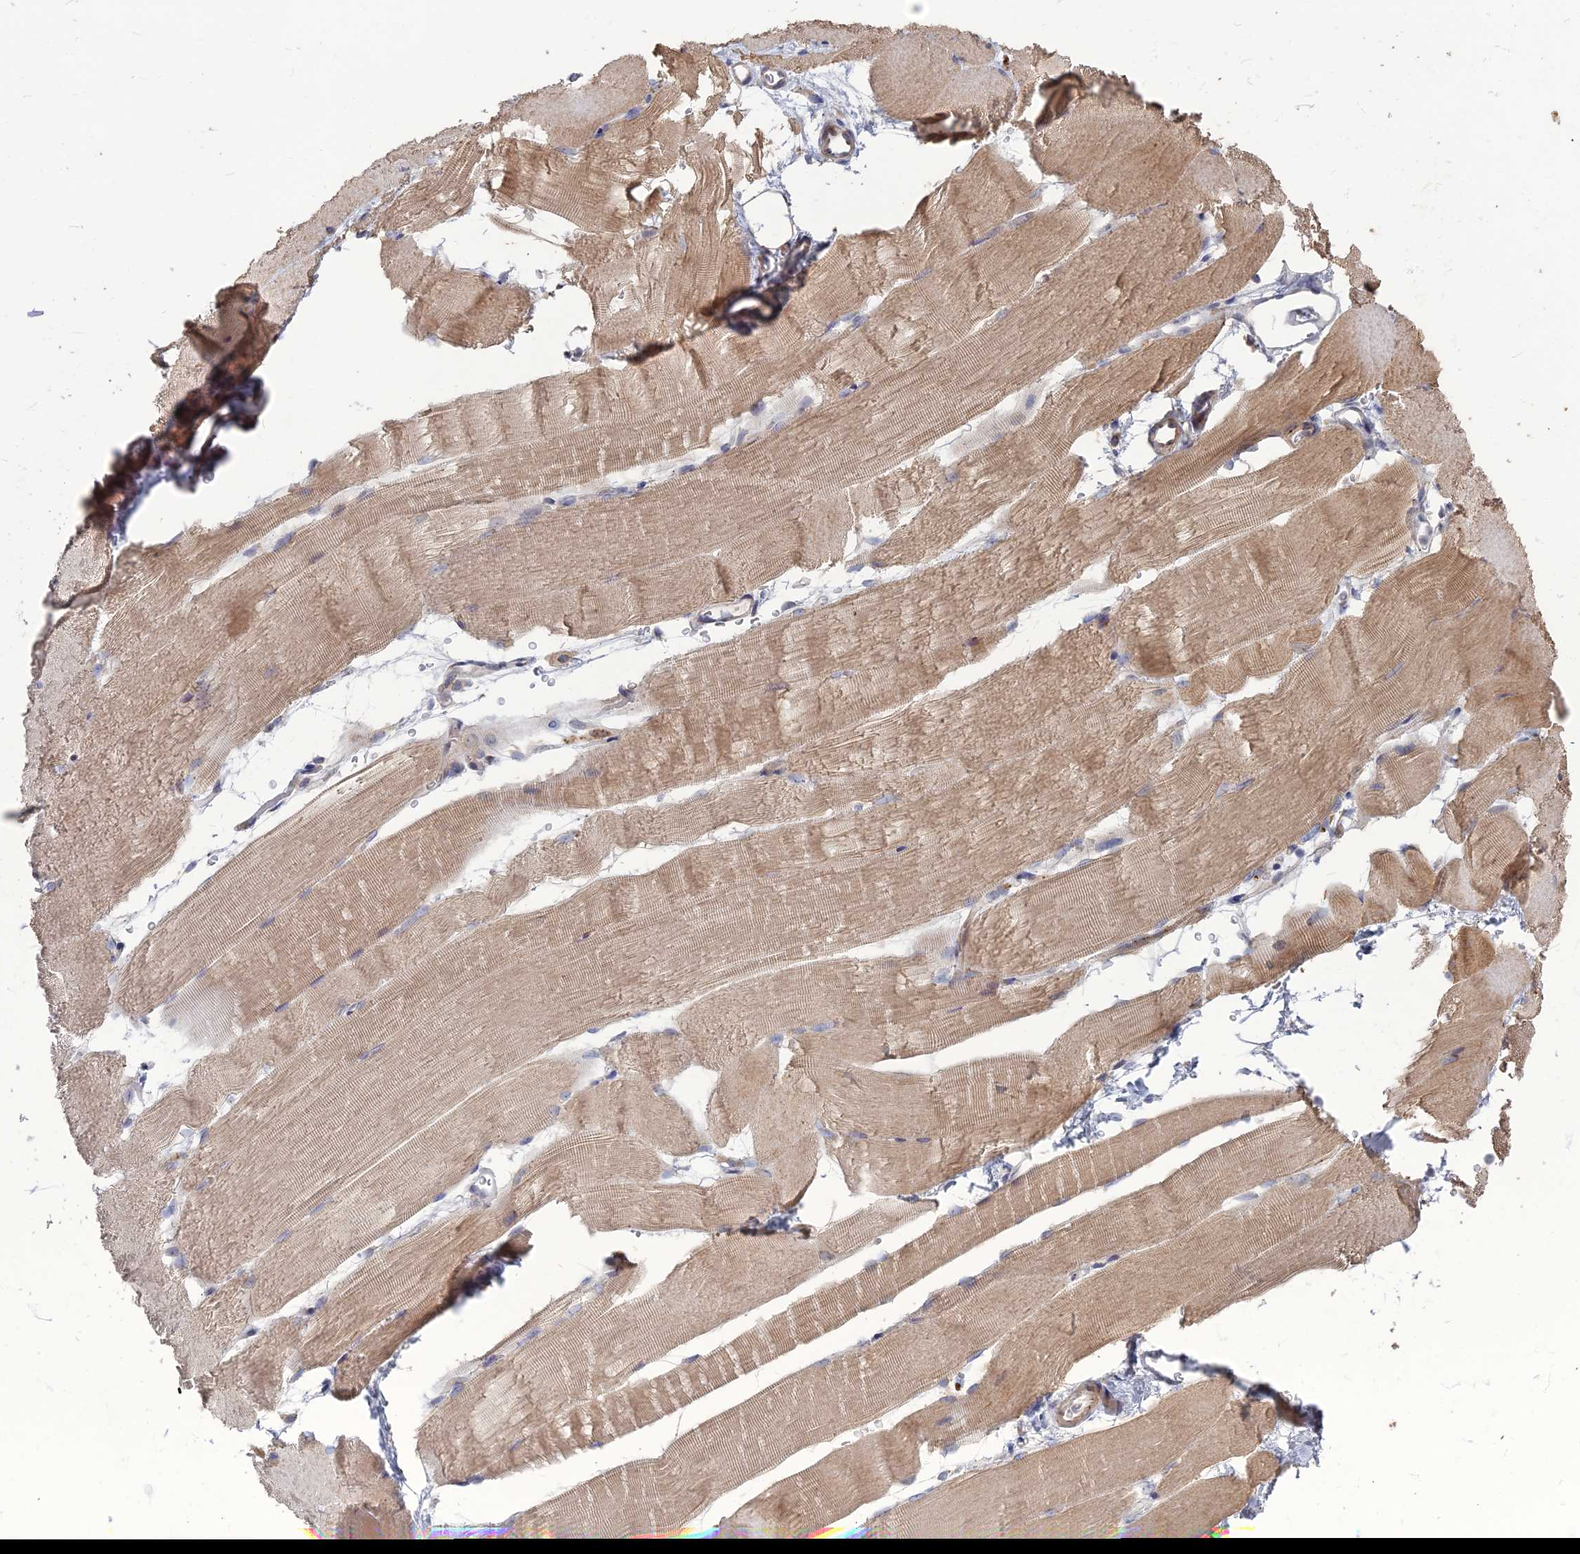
{"staining": {"intensity": "moderate", "quantity": ">75%", "location": "cytoplasmic/membranous"}, "tissue": "skeletal muscle", "cell_type": "Myocytes", "image_type": "normal", "snomed": [{"axis": "morphology", "description": "Normal tissue, NOS"}, {"axis": "topography", "description": "Skeletal muscle"}, {"axis": "topography", "description": "Parathyroid gland"}], "caption": "Normal skeletal muscle was stained to show a protein in brown. There is medium levels of moderate cytoplasmic/membranous expression in approximately >75% of myocytes.", "gene": "TMEM128", "patient": {"sex": "female", "age": 37}}